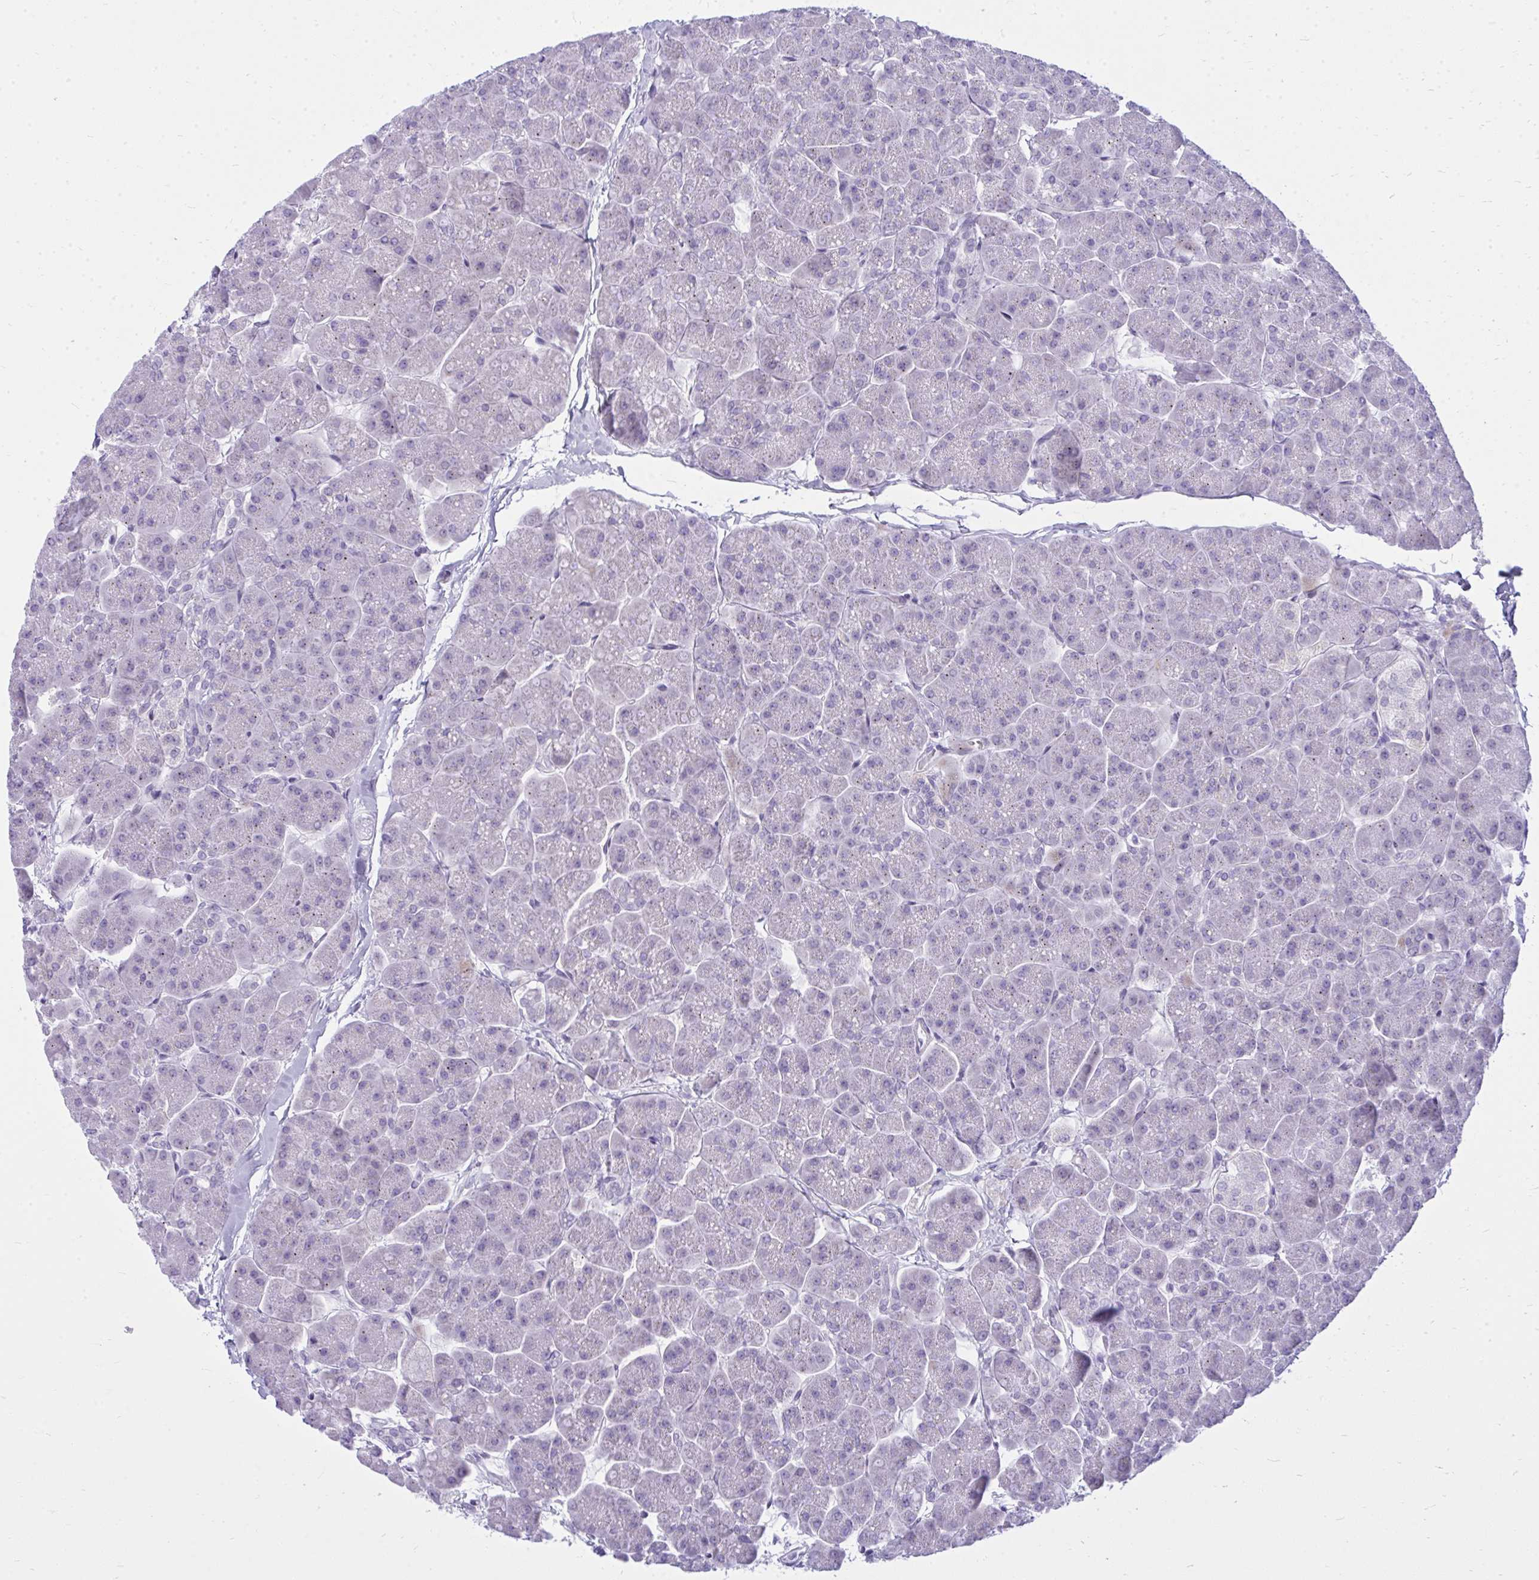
{"staining": {"intensity": "moderate", "quantity": "<25%", "location": "cytoplasmic/membranous"}, "tissue": "pancreas", "cell_type": "Exocrine glandular cells", "image_type": "normal", "snomed": [{"axis": "morphology", "description": "Normal tissue, NOS"}, {"axis": "topography", "description": "Pancreas"}, {"axis": "topography", "description": "Peripheral nerve tissue"}], "caption": "IHC image of benign pancreas: human pancreas stained using IHC displays low levels of moderate protein expression localized specifically in the cytoplasmic/membranous of exocrine glandular cells, appearing as a cytoplasmic/membranous brown color.", "gene": "ZSCAN25", "patient": {"sex": "male", "age": 54}}